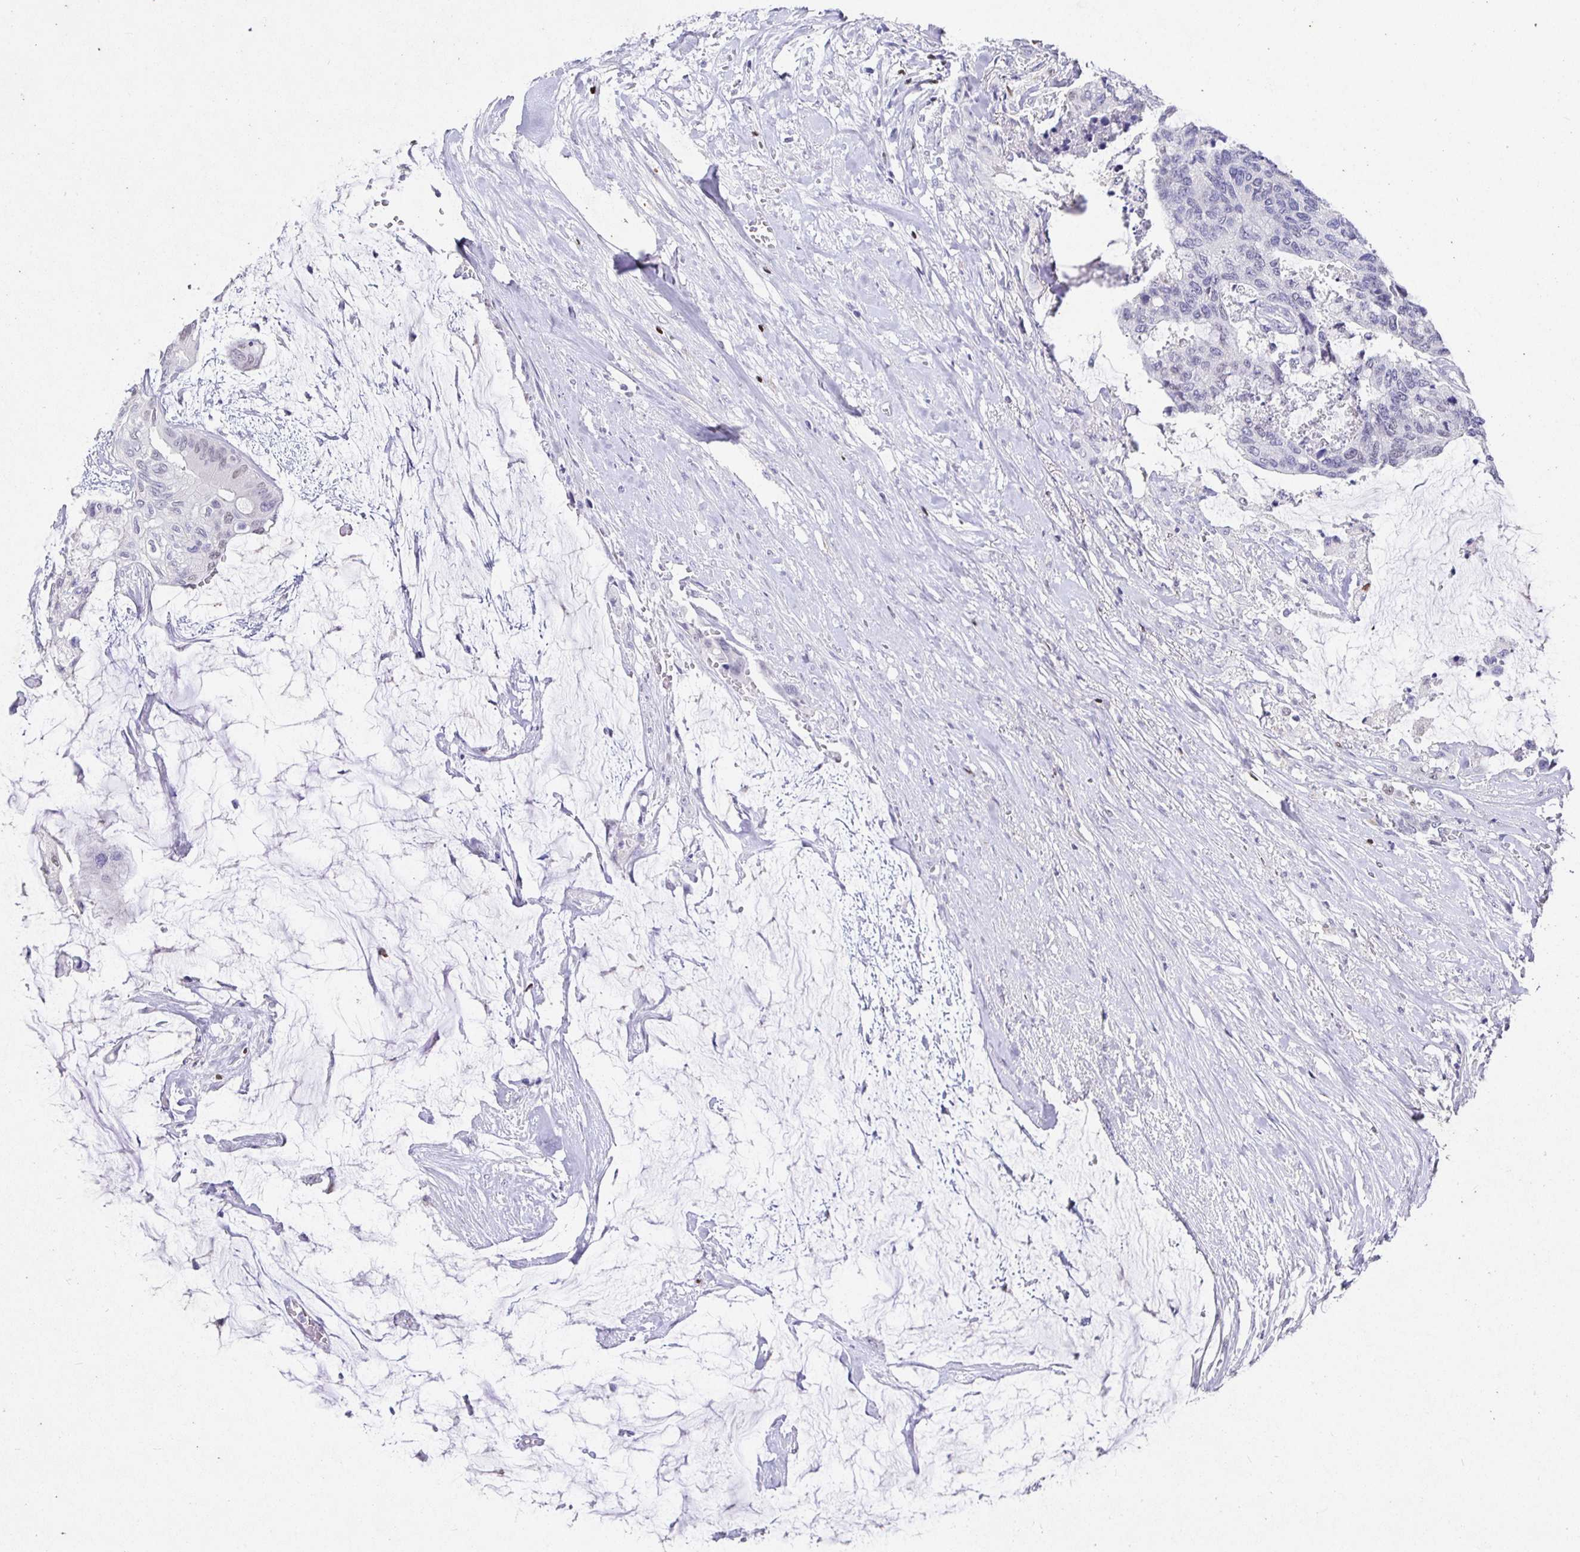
{"staining": {"intensity": "negative", "quantity": "none", "location": "none"}, "tissue": "colorectal cancer", "cell_type": "Tumor cells", "image_type": "cancer", "snomed": [{"axis": "morphology", "description": "Adenocarcinoma, NOS"}, {"axis": "topography", "description": "Rectum"}], "caption": "Tumor cells show no significant positivity in colorectal cancer (adenocarcinoma).", "gene": "SATB1", "patient": {"sex": "female", "age": 59}}